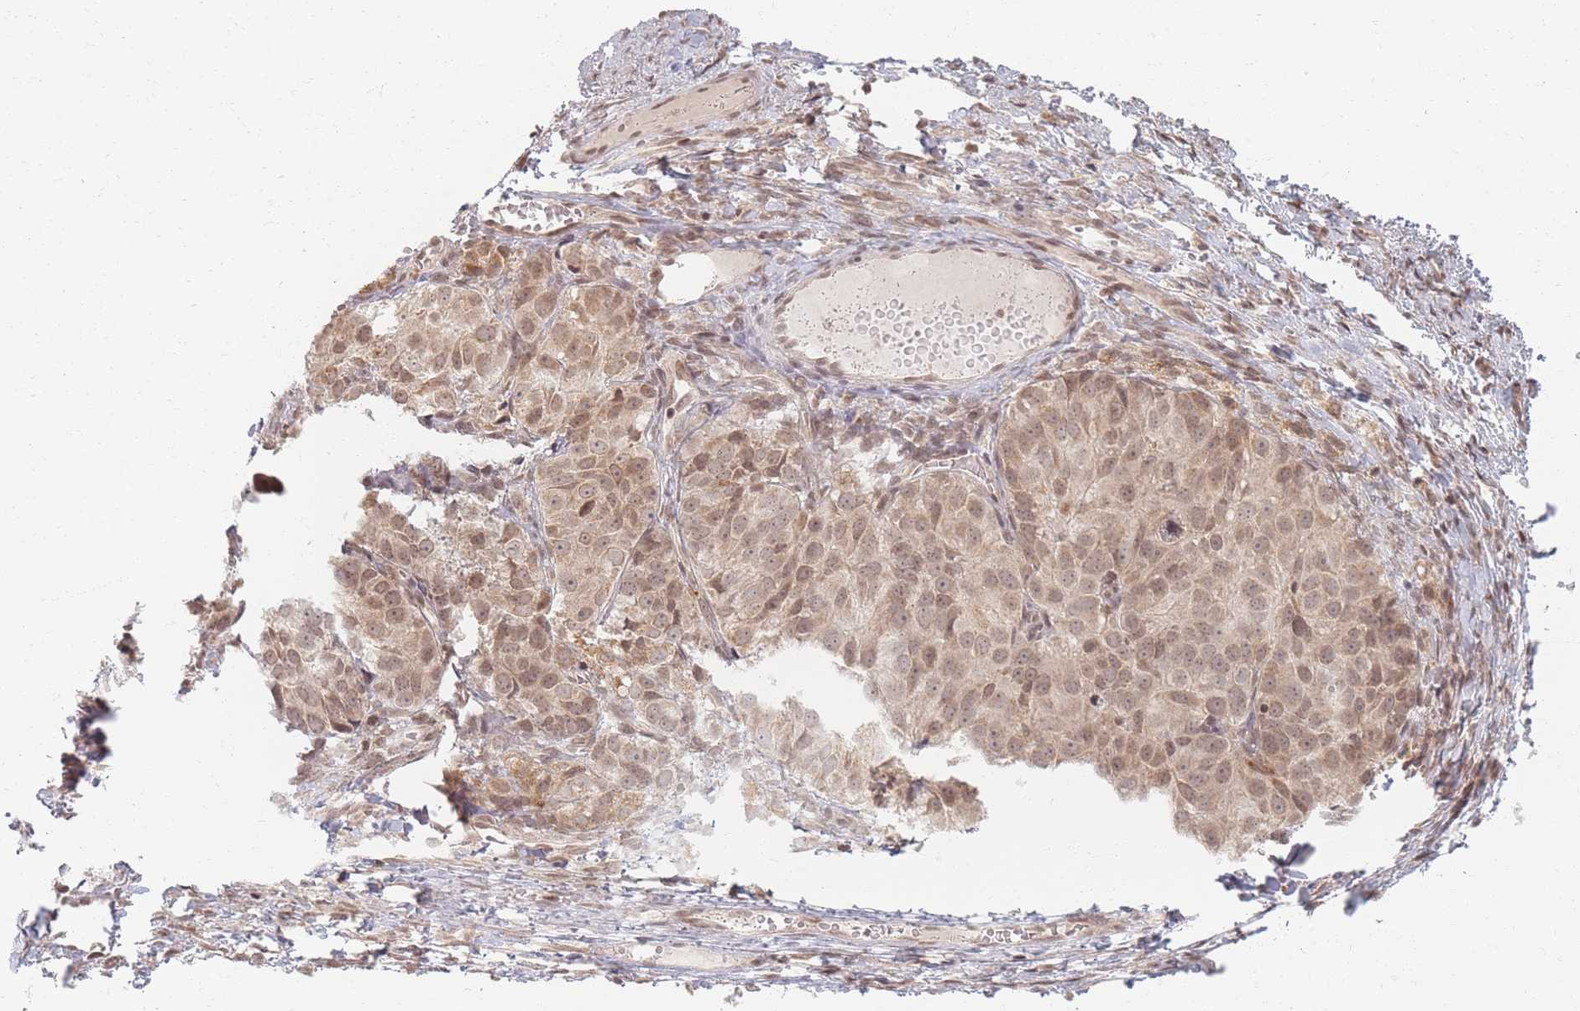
{"staining": {"intensity": "weak", "quantity": ">75%", "location": "cytoplasmic/membranous,nuclear"}, "tissue": "ovarian cancer", "cell_type": "Tumor cells", "image_type": "cancer", "snomed": [{"axis": "morphology", "description": "Carcinoma, endometroid"}, {"axis": "topography", "description": "Ovary"}], "caption": "Immunohistochemical staining of human ovarian cancer demonstrates low levels of weak cytoplasmic/membranous and nuclear positivity in about >75% of tumor cells.", "gene": "SPATA45", "patient": {"sex": "female", "age": 51}}